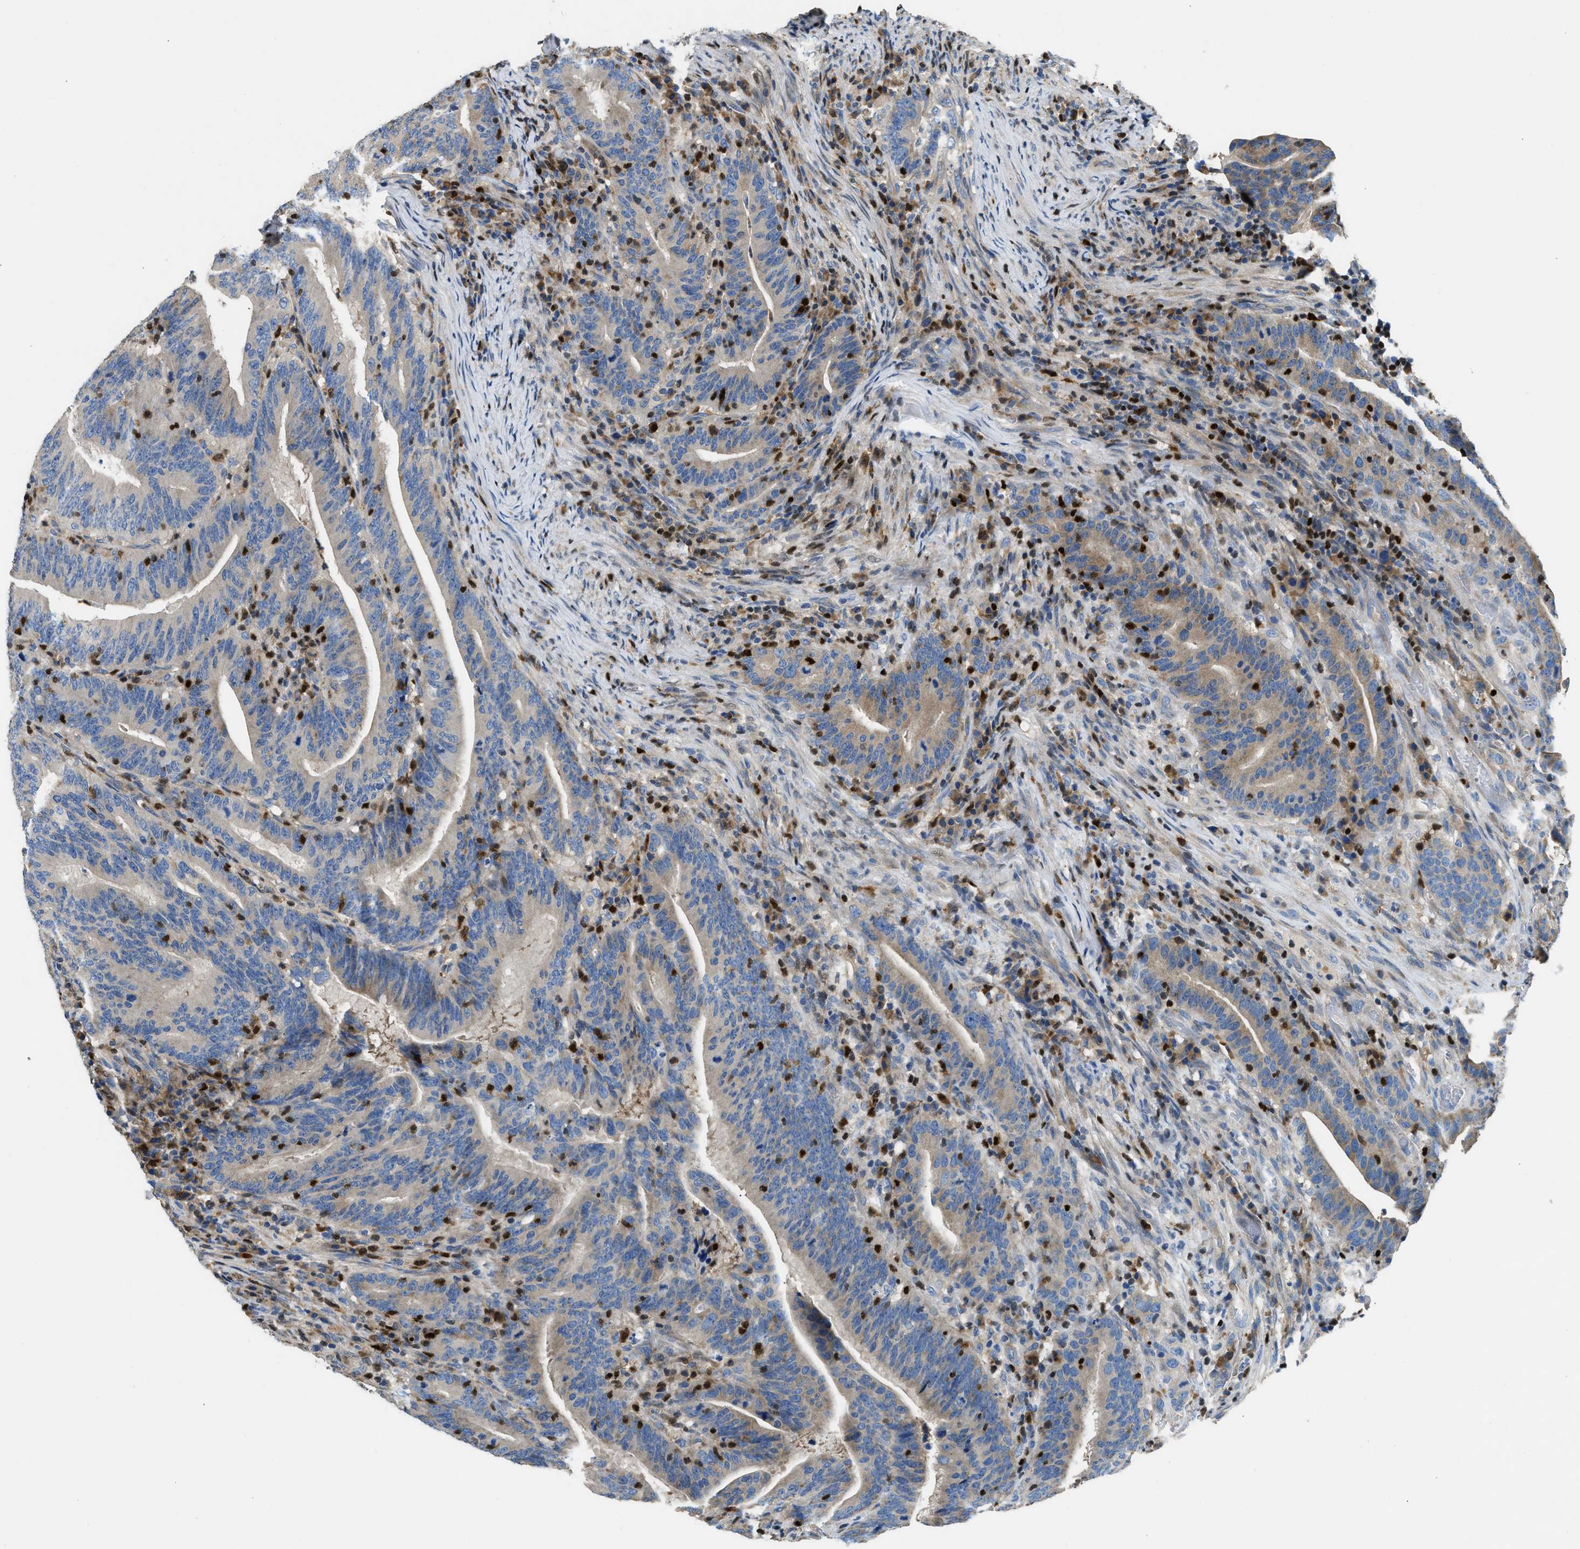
{"staining": {"intensity": "weak", "quantity": "<25%", "location": "cytoplasmic/membranous"}, "tissue": "colorectal cancer", "cell_type": "Tumor cells", "image_type": "cancer", "snomed": [{"axis": "morphology", "description": "Adenocarcinoma, NOS"}, {"axis": "topography", "description": "Colon"}], "caption": "Immunohistochemical staining of human colorectal cancer (adenocarcinoma) demonstrates no significant expression in tumor cells.", "gene": "TOX", "patient": {"sex": "female", "age": 66}}